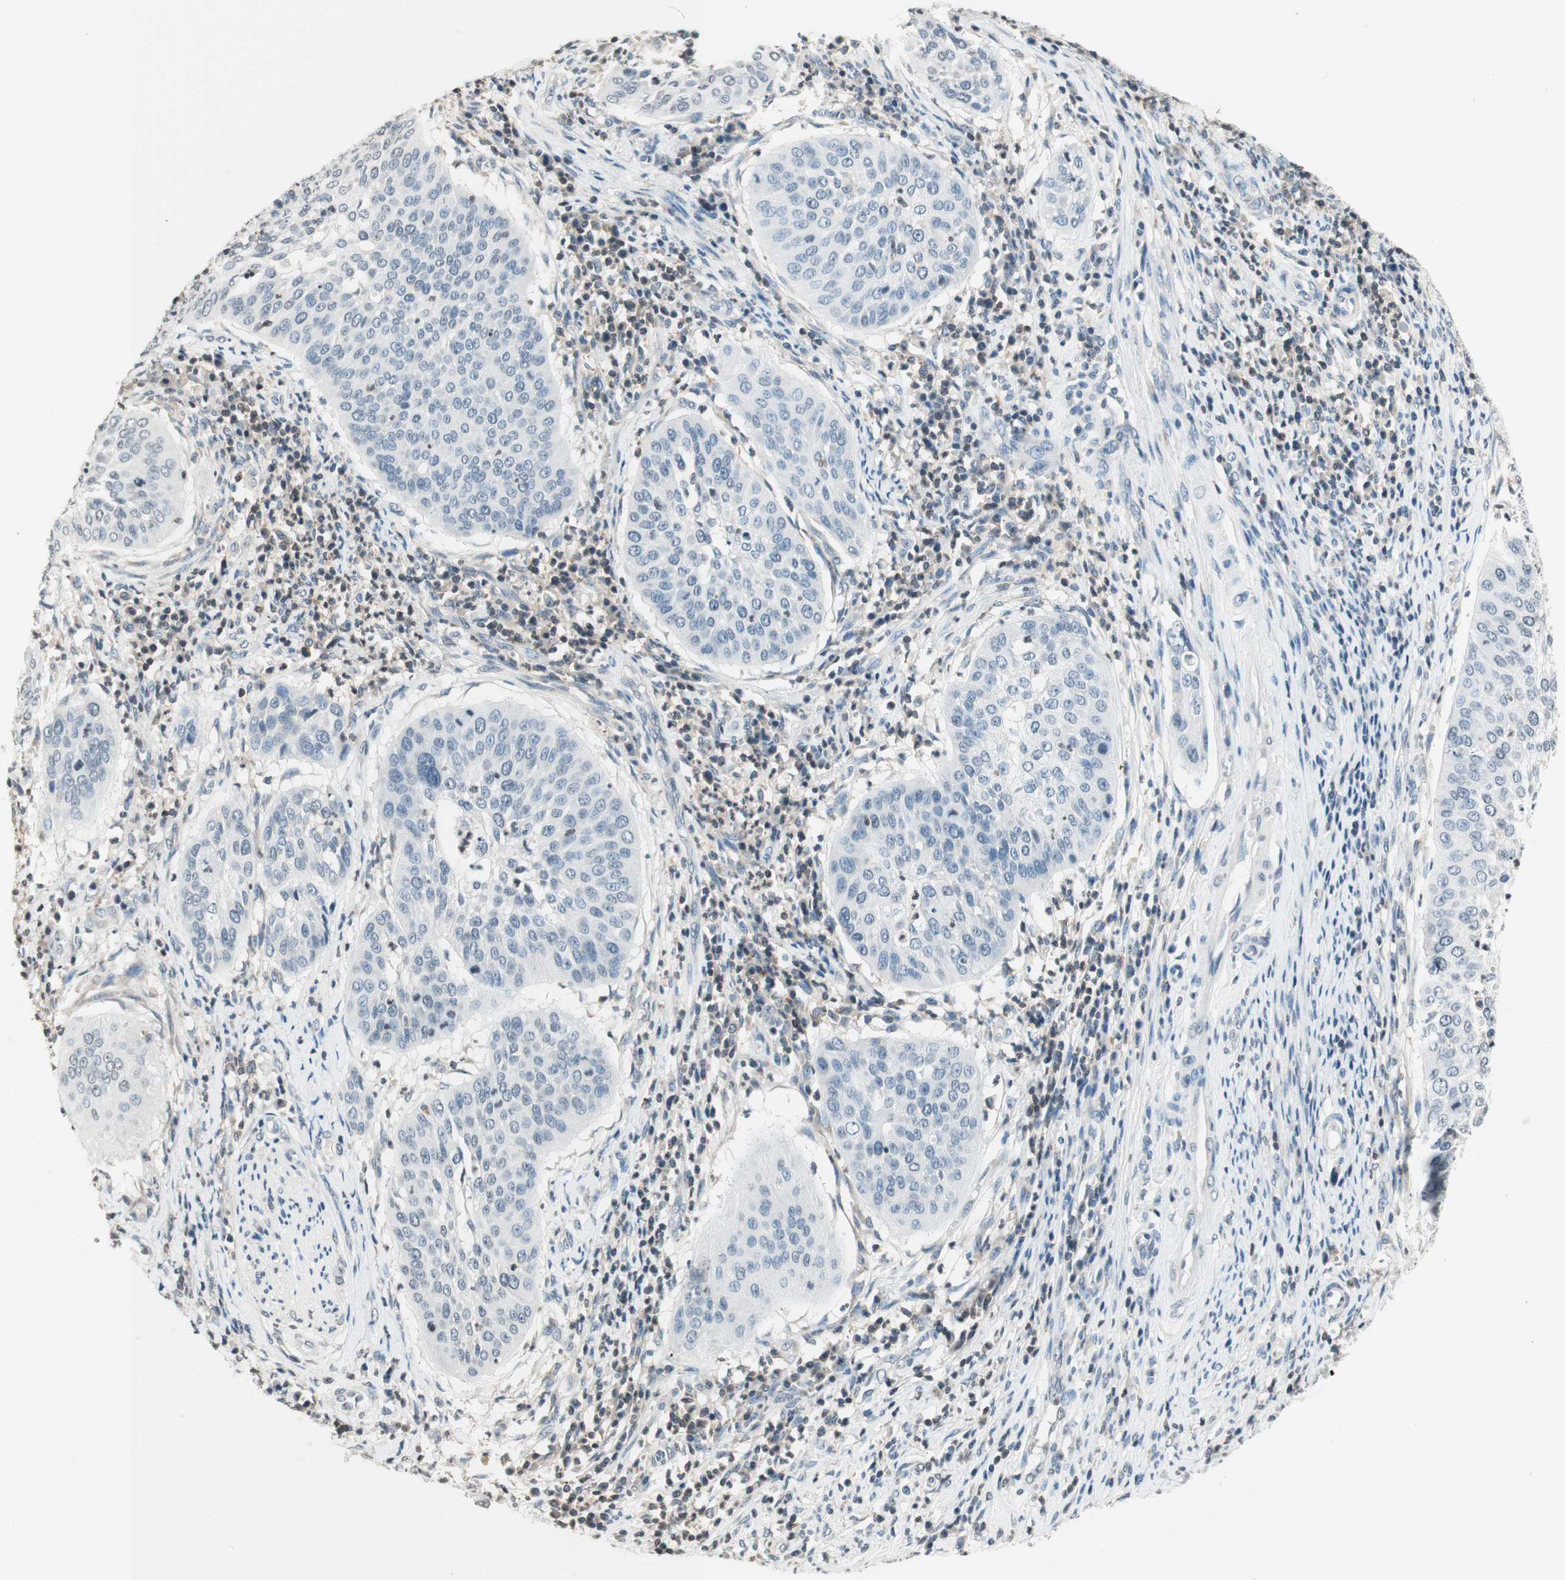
{"staining": {"intensity": "negative", "quantity": "none", "location": "none"}, "tissue": "cervical cancer", "cell_type": "Tumor cells", "image_type": "cancer", "snomed": [{"axis": "morphology", "description": "Normal tissue, NOS"}, {"axis": "morphology", "description": "Squamous cell carcinoma, NOS"}, {"axis": "topography", "description": "Cervix"}], "caption": "This is a histopathology image of immunohistochemistry staining of squamous cell carcinoma (cervical), which shows no positivity in tumor cells. (Immunohistochemistry, brightfield microscopy, high magnification).", "gene": "WIPF1", "patient": {"sex": "female", "age": 39}}